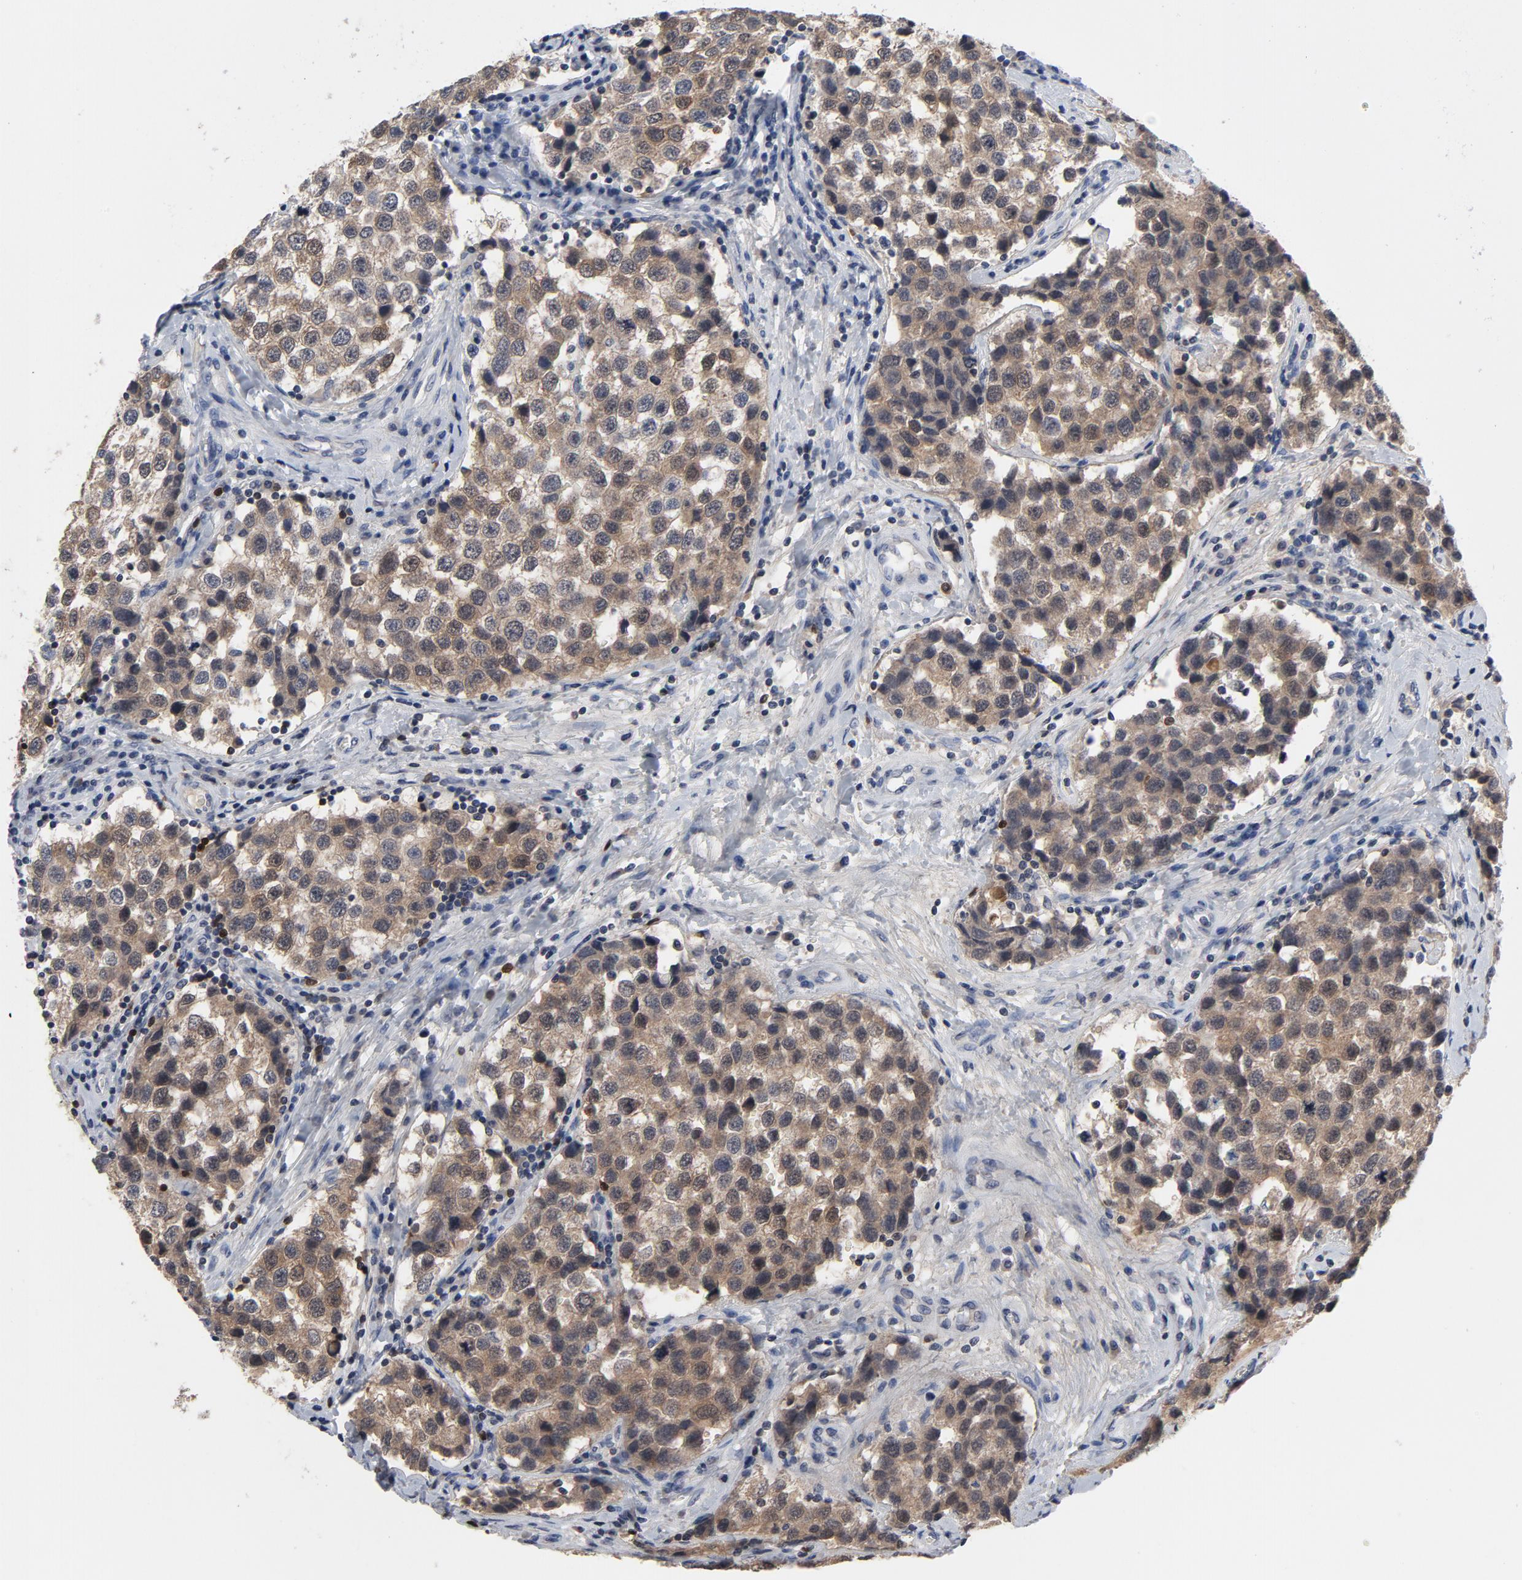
{"staining": {"intensity": "strong", "quantity": ">75%", "location": "cytoplasmic/membranous"}, "tissue": "testis cancer", "cell_type": "Tumor cells", "image_type": "cancer", "snomed": [{"axis": "morphology", "description": "Seminoma, NOS"}, {"axis": "topography", "description": "Testis"}], "caption": "High-power microscopy captured an immunohistochemistry (IHC) photomicrograph of testis cancer, revealing strong cytoplasmic/membranous positivity in approximately >75% of tumor cells.", "gene": "TCL1A", "patient": {"sex": "male", "age": 39}}